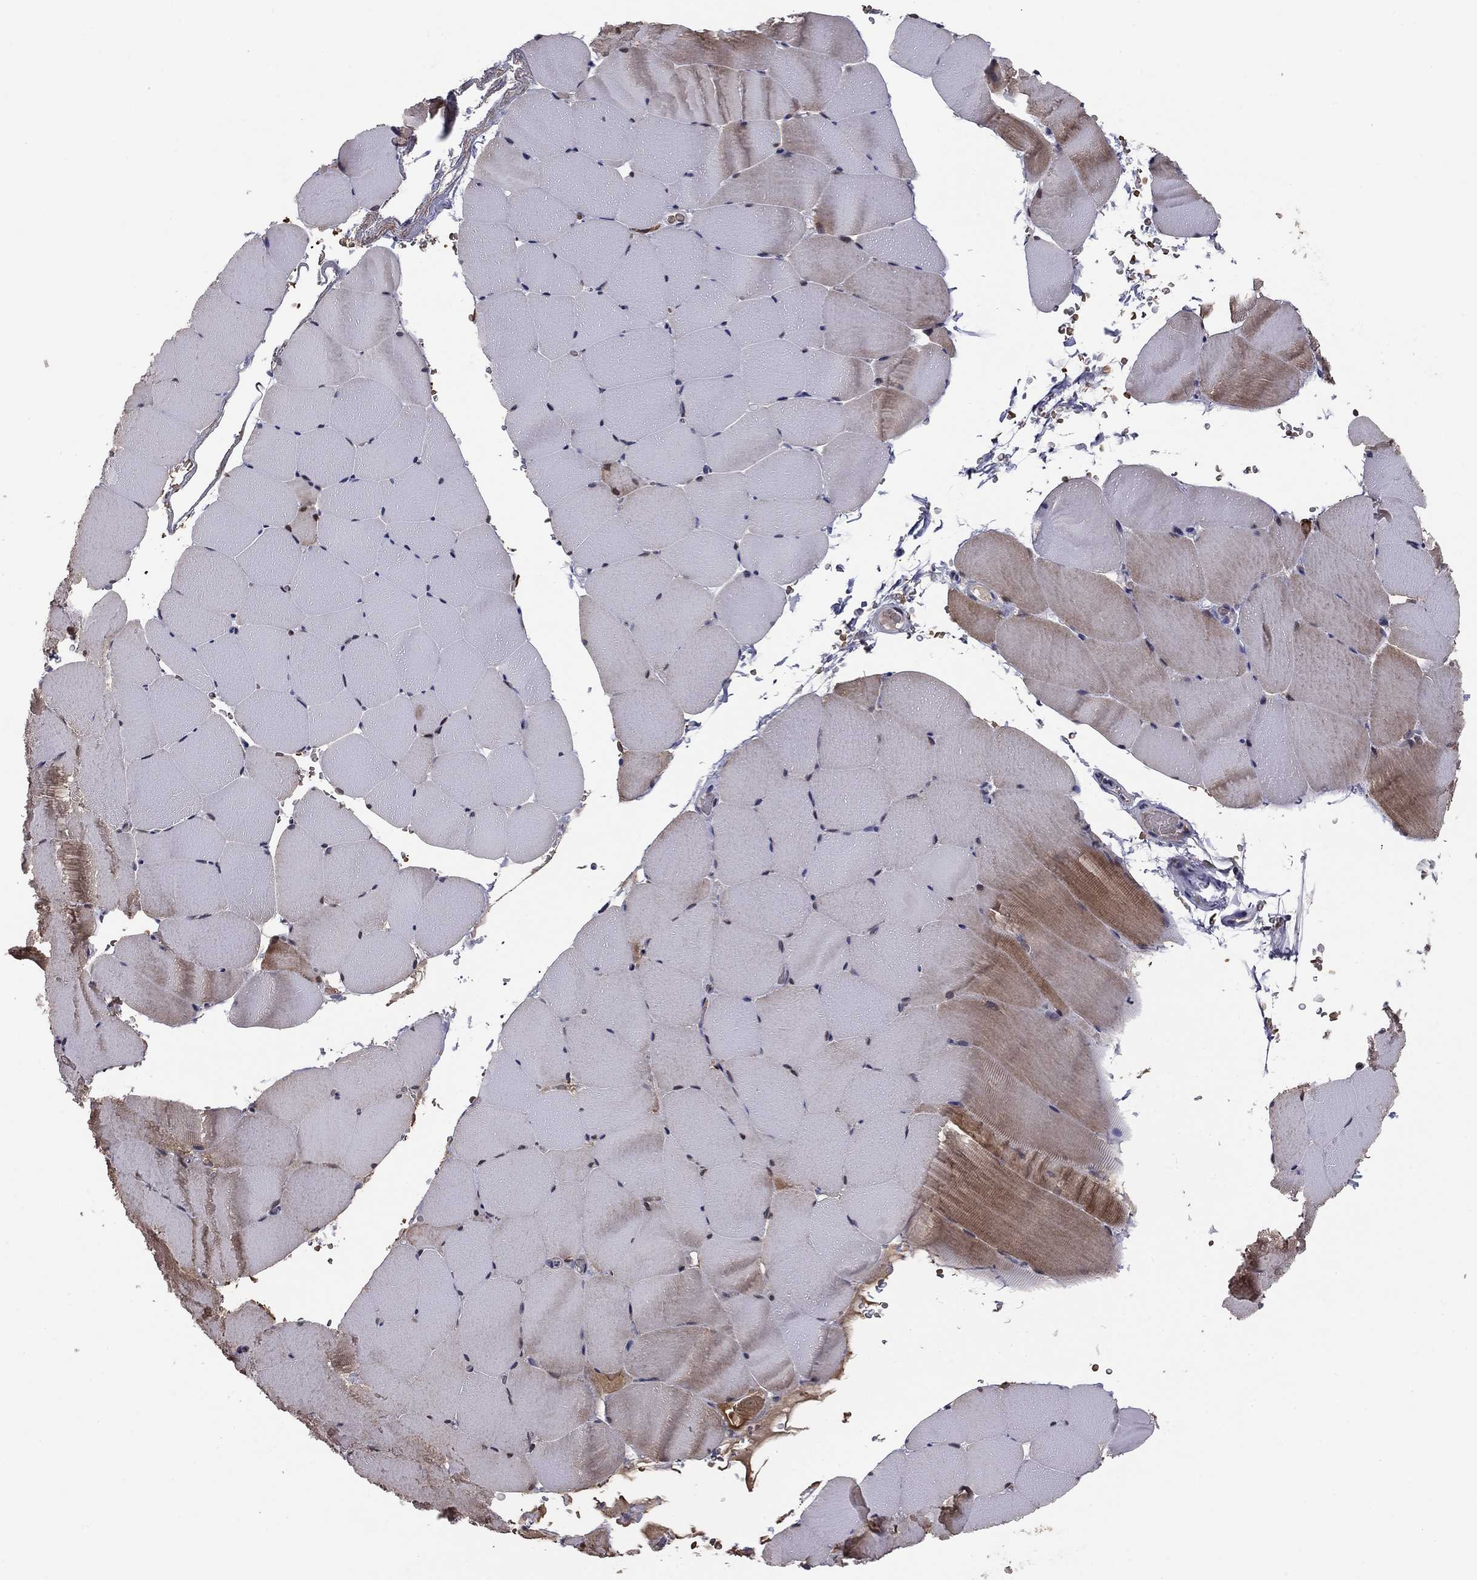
{"staining": {"intensity": "moderate", "quantity": "25%-75%", "location": "cytoplasmic/membranous"}, "tissue": "skeletal muscle", "cell_type": "Myocytes", "image_type": "normal", "snomed": [{"axis": "morphology", "description": "Normal tissue, NOS"}, {"axis": "topography", "description": "Skeletal muscle"}], "caption": "Immunohistochemical staining of unremarkable skeletal muscle demonstrates 25%-75% levels of moderate cytoplasmic/membranous protein positivity in approximately 25%-75% of myocytes.", "gene": "HSPB2", "patient": {"sex": "female", "age": 37}}